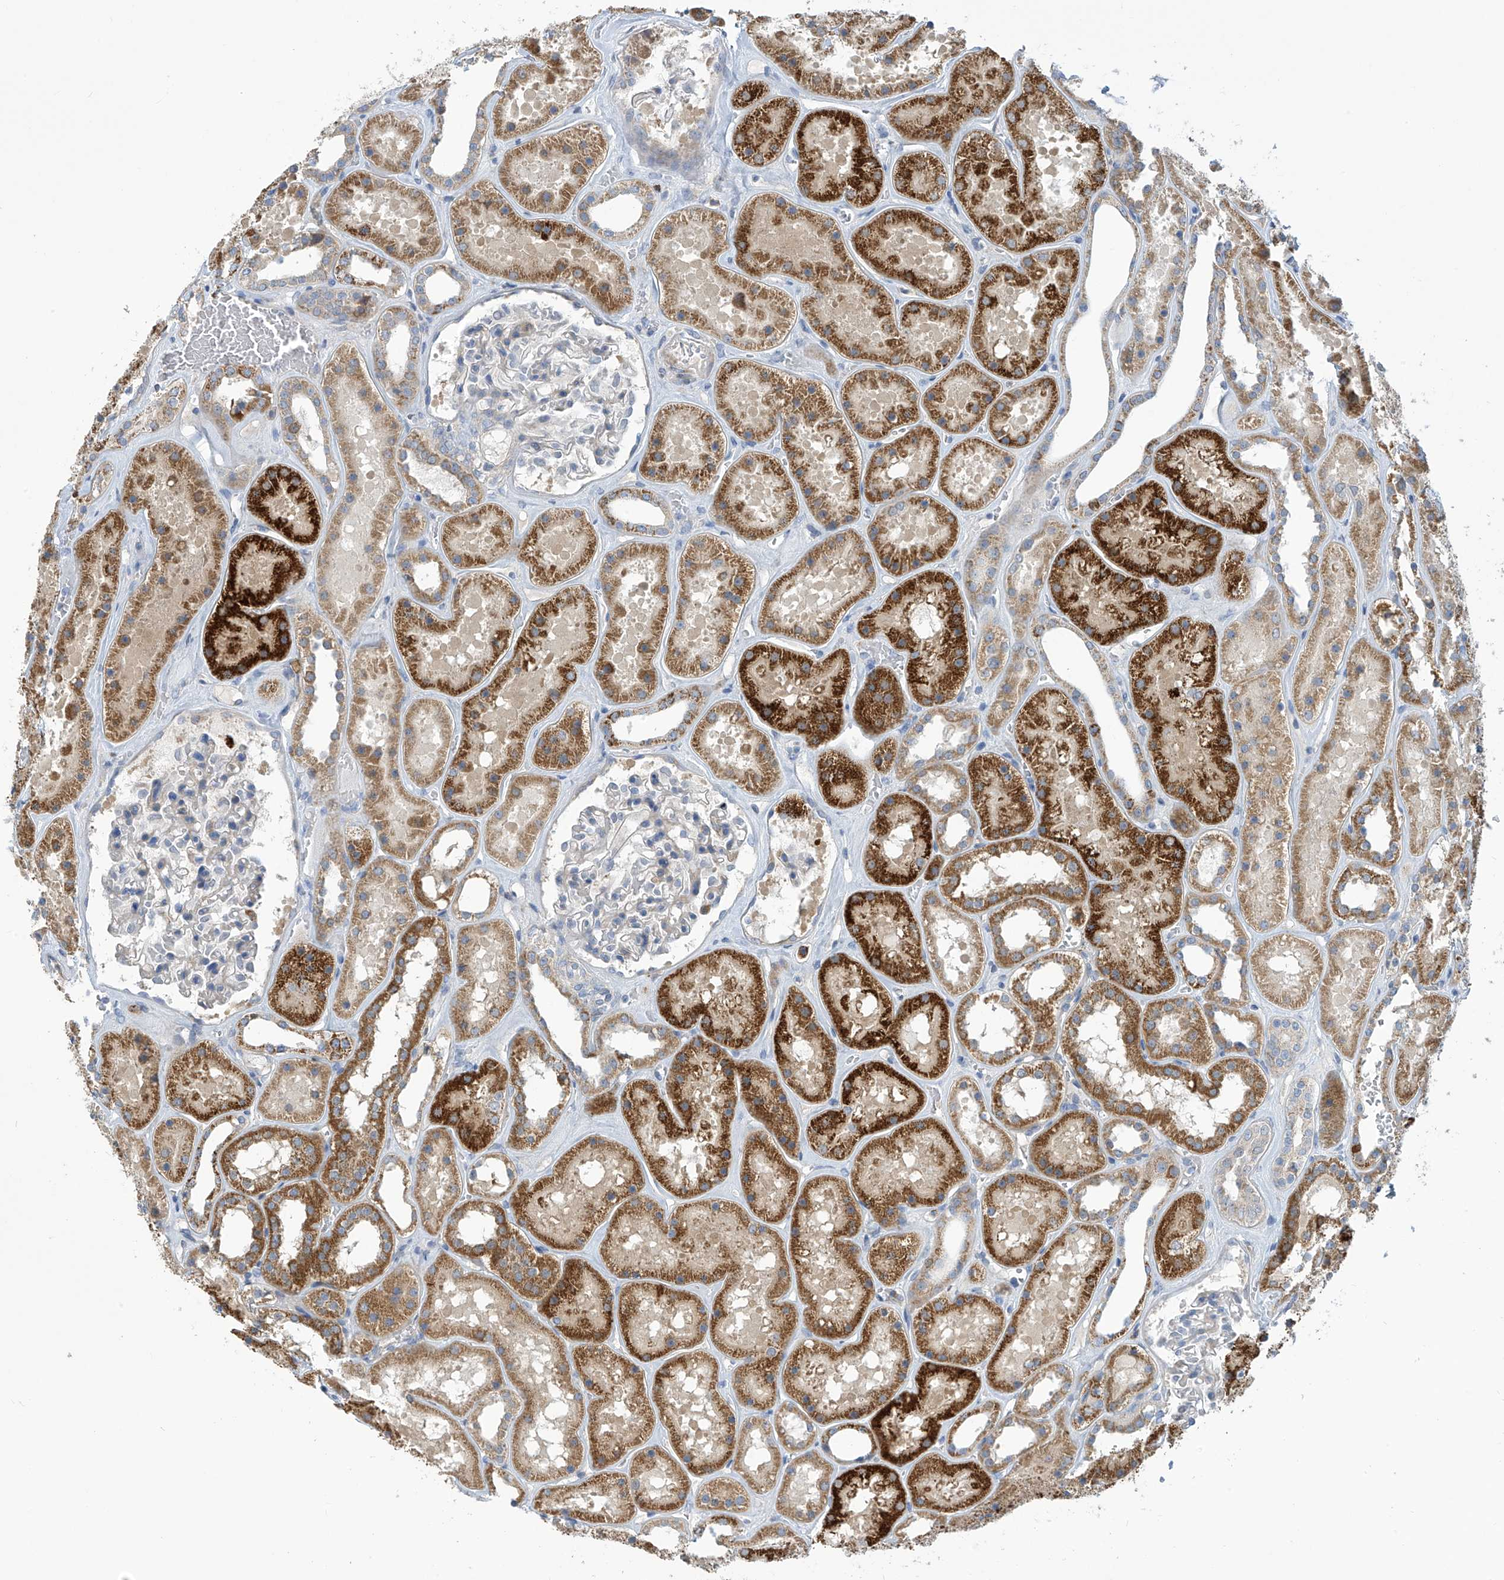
{"staining": {"intensity": "negative", "quantity": "none", "location": "none"}, "tissue": "kidney", "cell_type": "Cells in glomeruli", "image_type": "normal", "snomed": [{"axis": "morphology", "description": "Normal tissue, NOS"}, {"axis": "topography", "description": "Kidney"}], "caption": "An image of kidney stained for a protein displays no brown staining in cells in glomeruli.", "gene": "IBA57", "patient": {"sex": "female", "age": 41}}